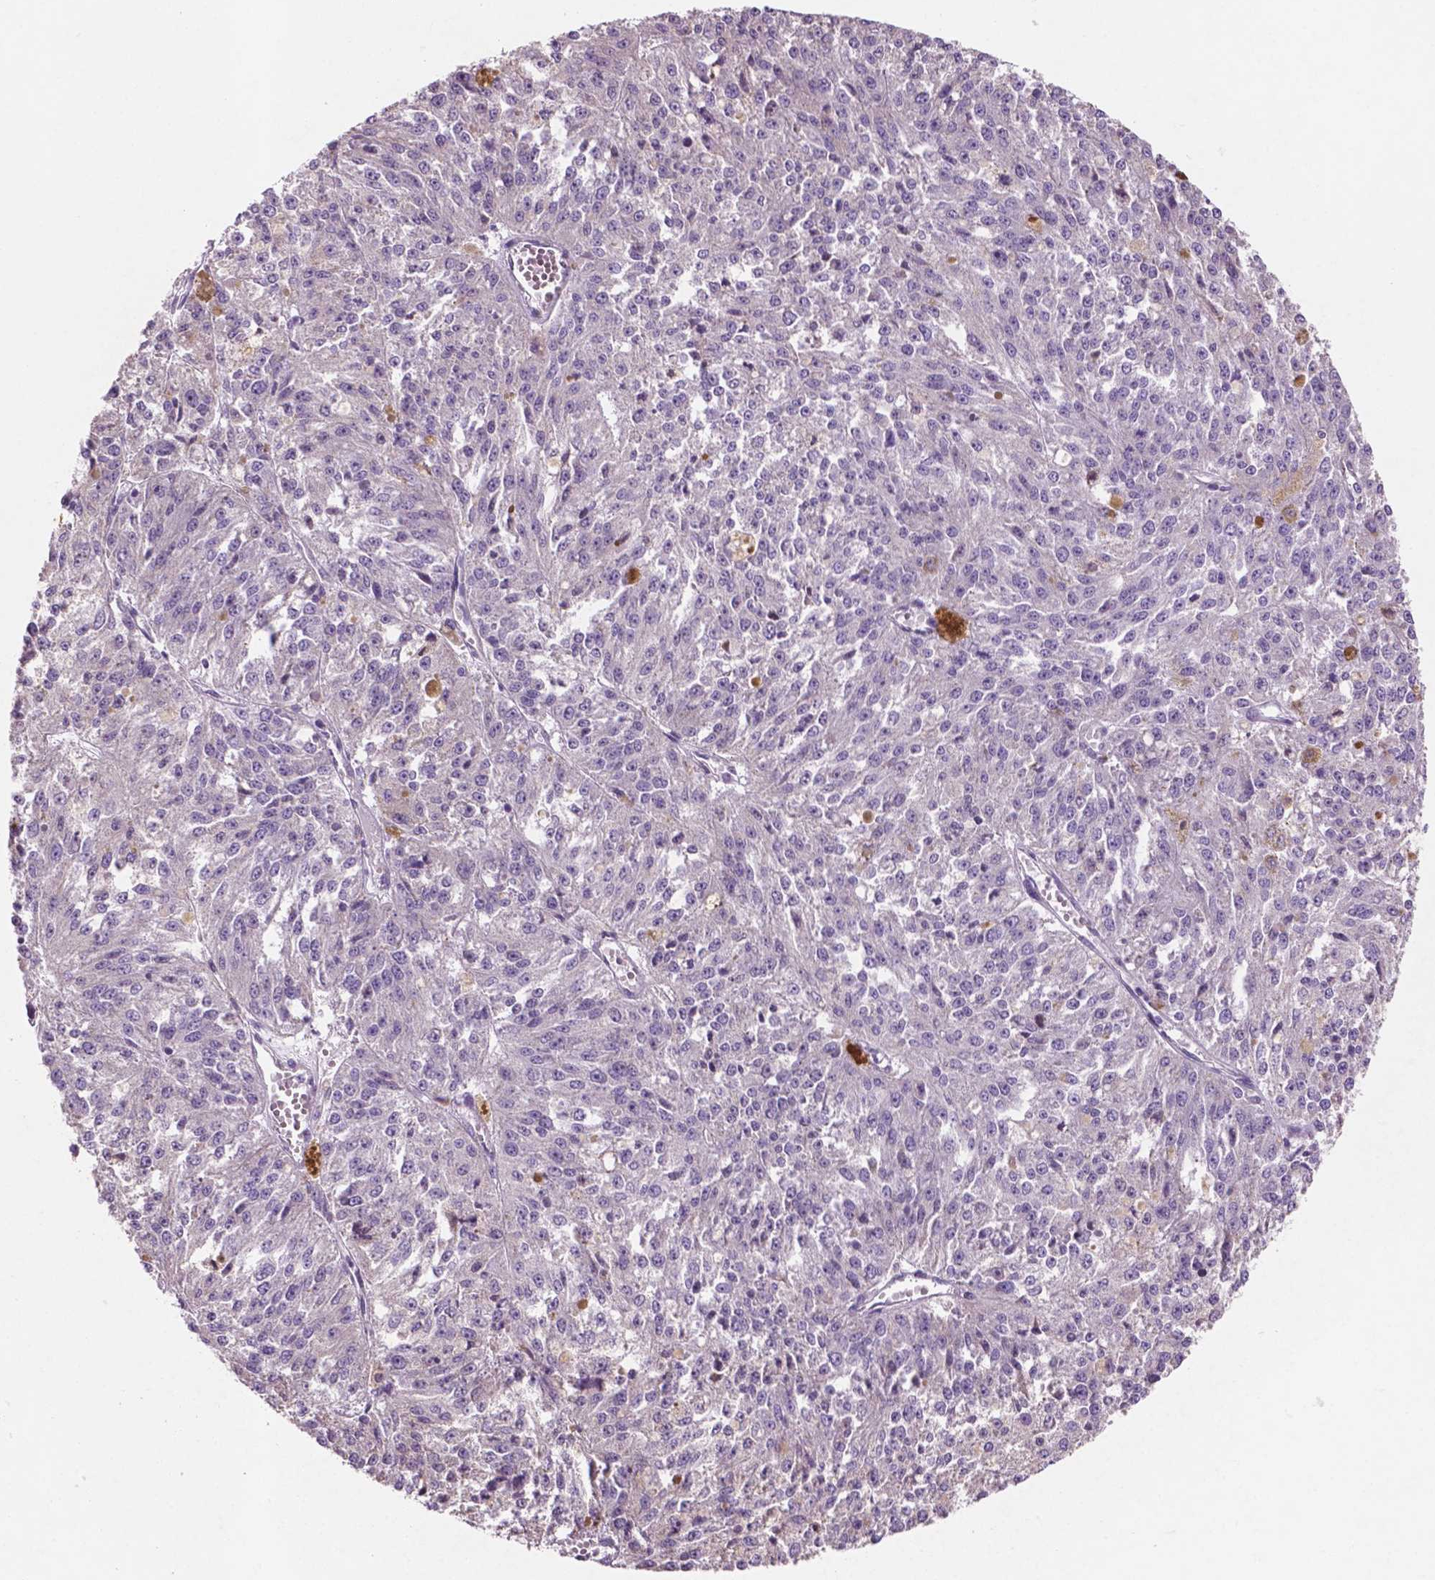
{"staining": {"intensity": "negative", "quantity": "none", "location": "none"}, "tissue": "melanoma", "cell_type": "Tumor cells", "image_type": "cancer", "snomed": [{"axis": "morphology", "description": "Malignant melanoma, Metastatic site"}, {"axis": "topography", "description": "Lymph node"}], "caption": "Immunohistochemistry image of neoplastic tissue: malignant melanoma (metastatic site) stained with DAB (3,3'-diaminobenzidine) shows no significant protein expression in tumor cells. Brightfield microscopy of immunohistochemistry stained with DAB (3,3'-diaminobenzidine) (brown) and hematoxylin (blue), captured at high magnification.", "gene": "LRP1B", "patient": {"sex": "female", "age": 64}}